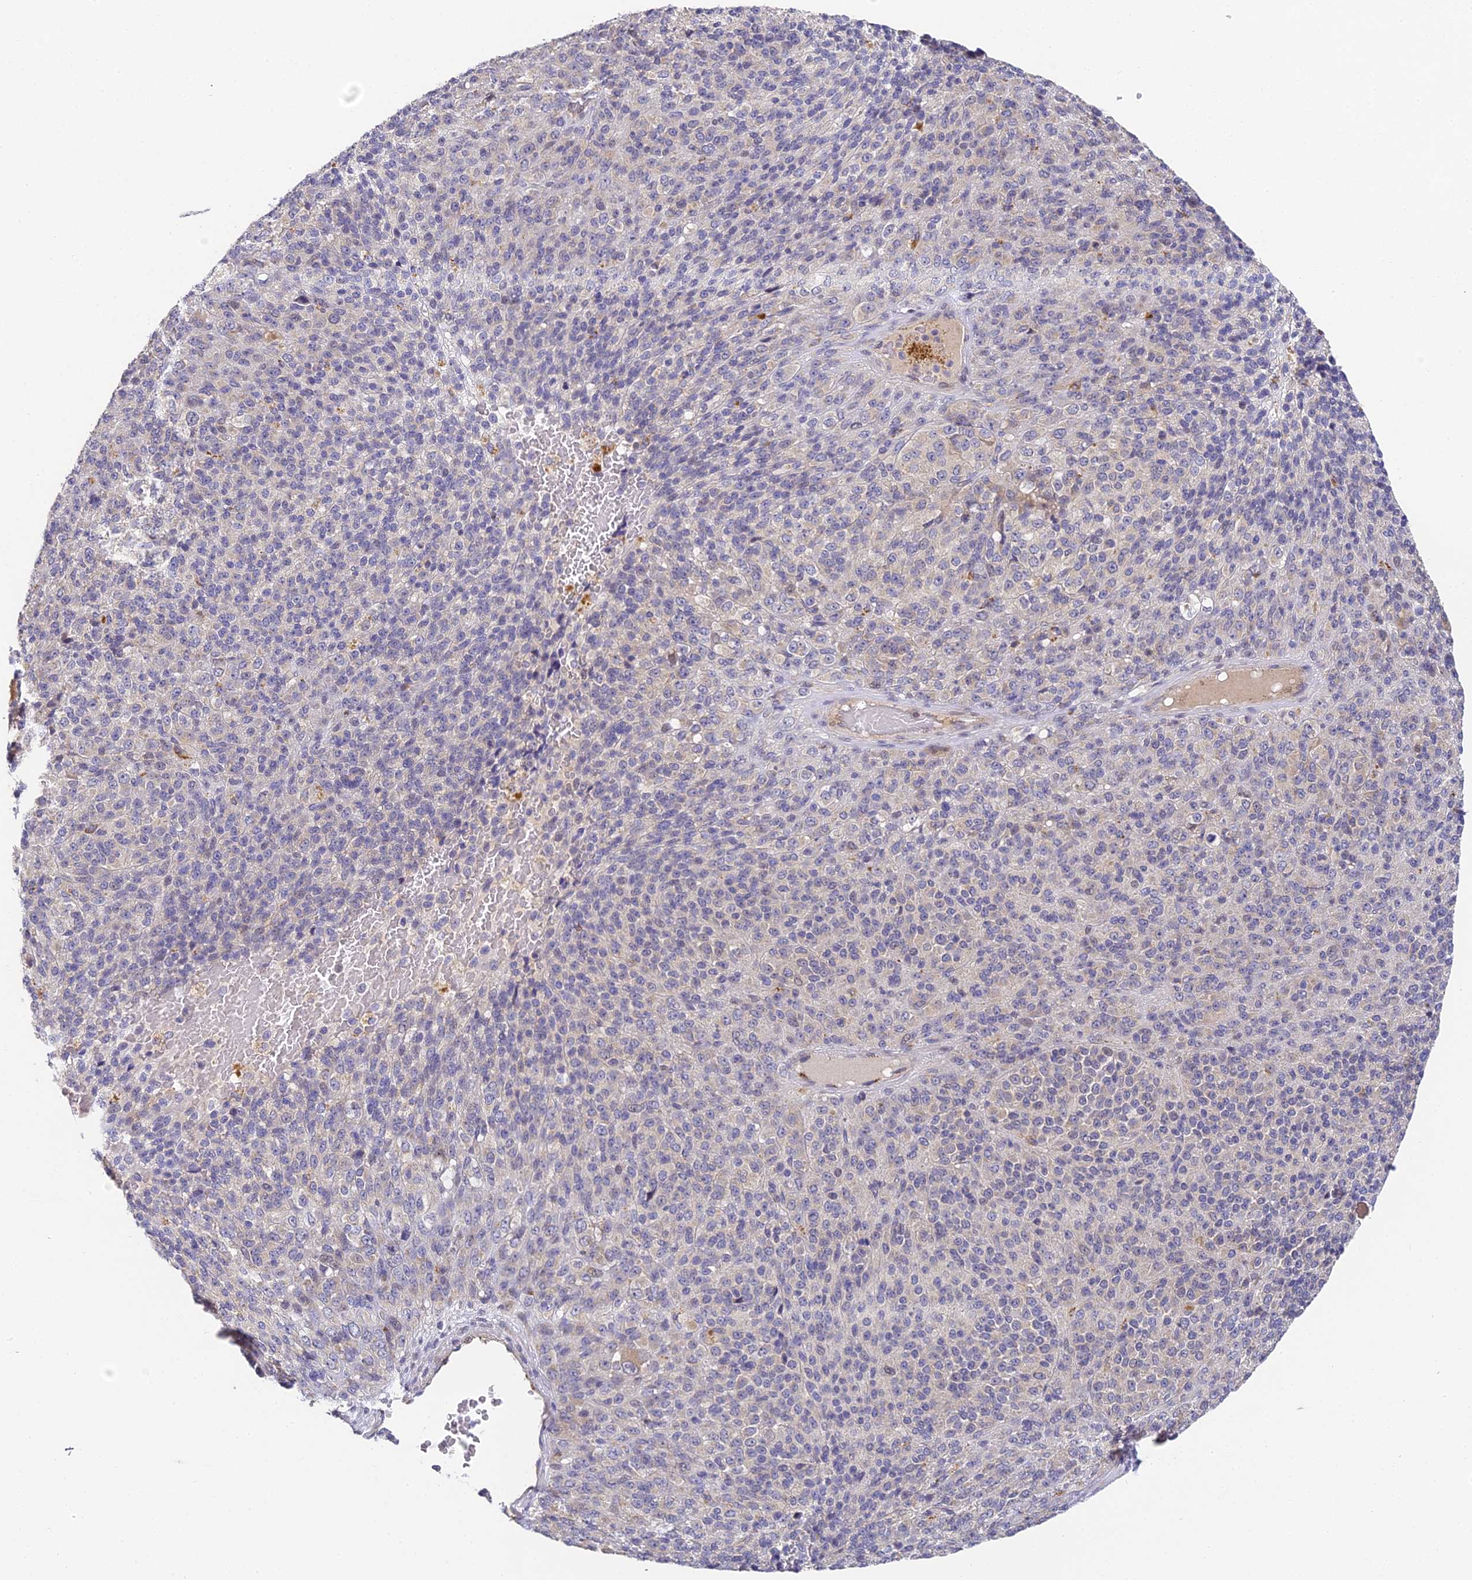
{"staining": {"intensity": "negative", "quantity": "none", "location": "none"}, "tissue": "melanoma", "cell_type": "Tumor cells", "image_type": "cancer", "snomed": [{"axis": "morphology", "description": "Malignant melanoma, Metastatic site"}, {"axis": "topography", "description": "Brain"}], "caption": "Micrograph shows no significant protein expression in tumor cells of melanoma.", "gene": "DNAAF10", "patient": {"sex": "female", "age": 56}}